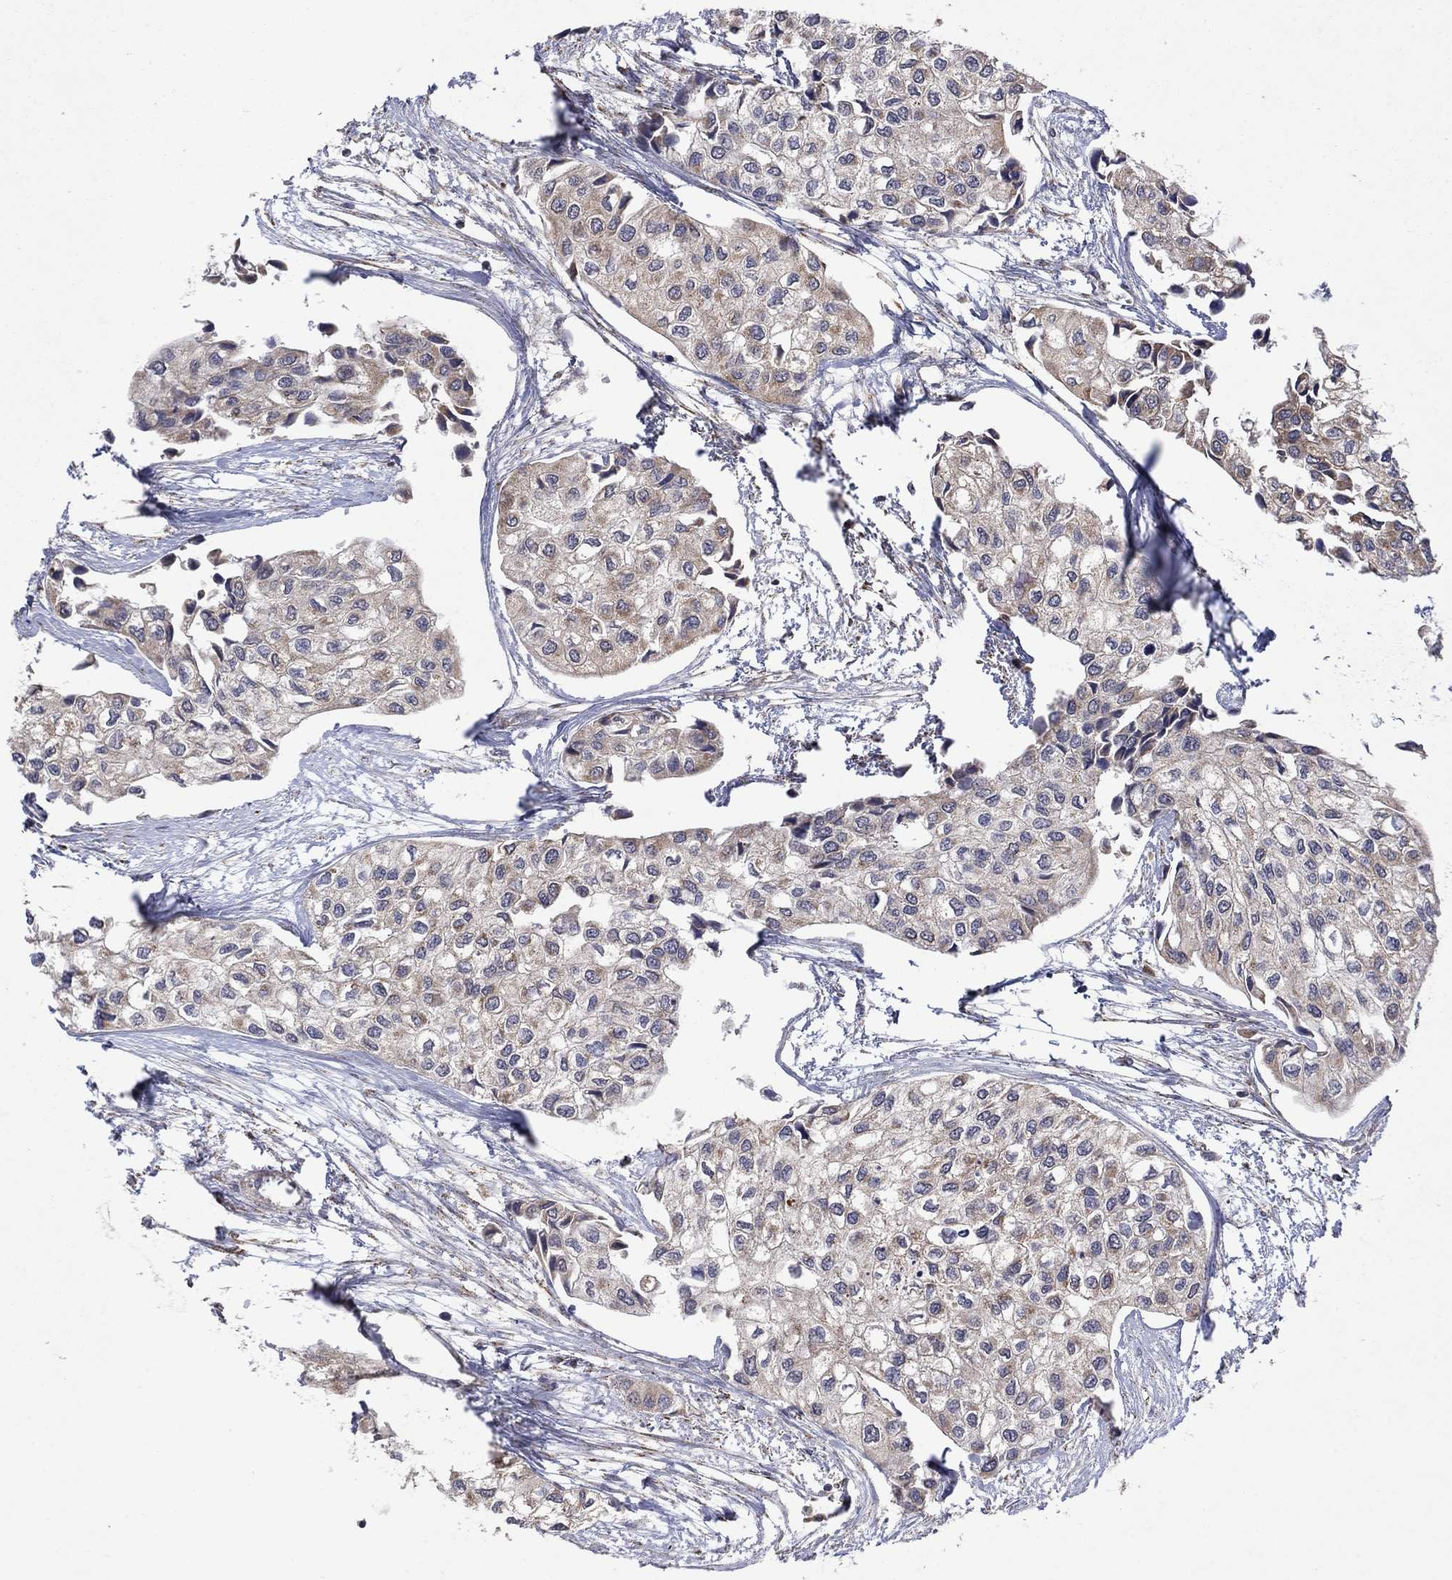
{"staining": {"intensity": "weak", "quantity": "25%-75%", "location": "cytoplasmic/membranous"}, "tissue": "urothelial cancer", "cell_type": "Tumor cells", "image_type": "cancer", "snomed": [{"axis": "morphology", "description": "Urothelial carcinoma, High grade"}, {"axis": "topography", "description": "Urinary bladder"}], "caption": "IHC micrograph of urothelial carcinoma (high-grade) stained for a protein (brown), which displays low levels of weak cytoplasmic/membranous staining in about 25%-75% of tumor cells.", "gene": "DPH1", "patient": {"sex": "male", "age": 73}}